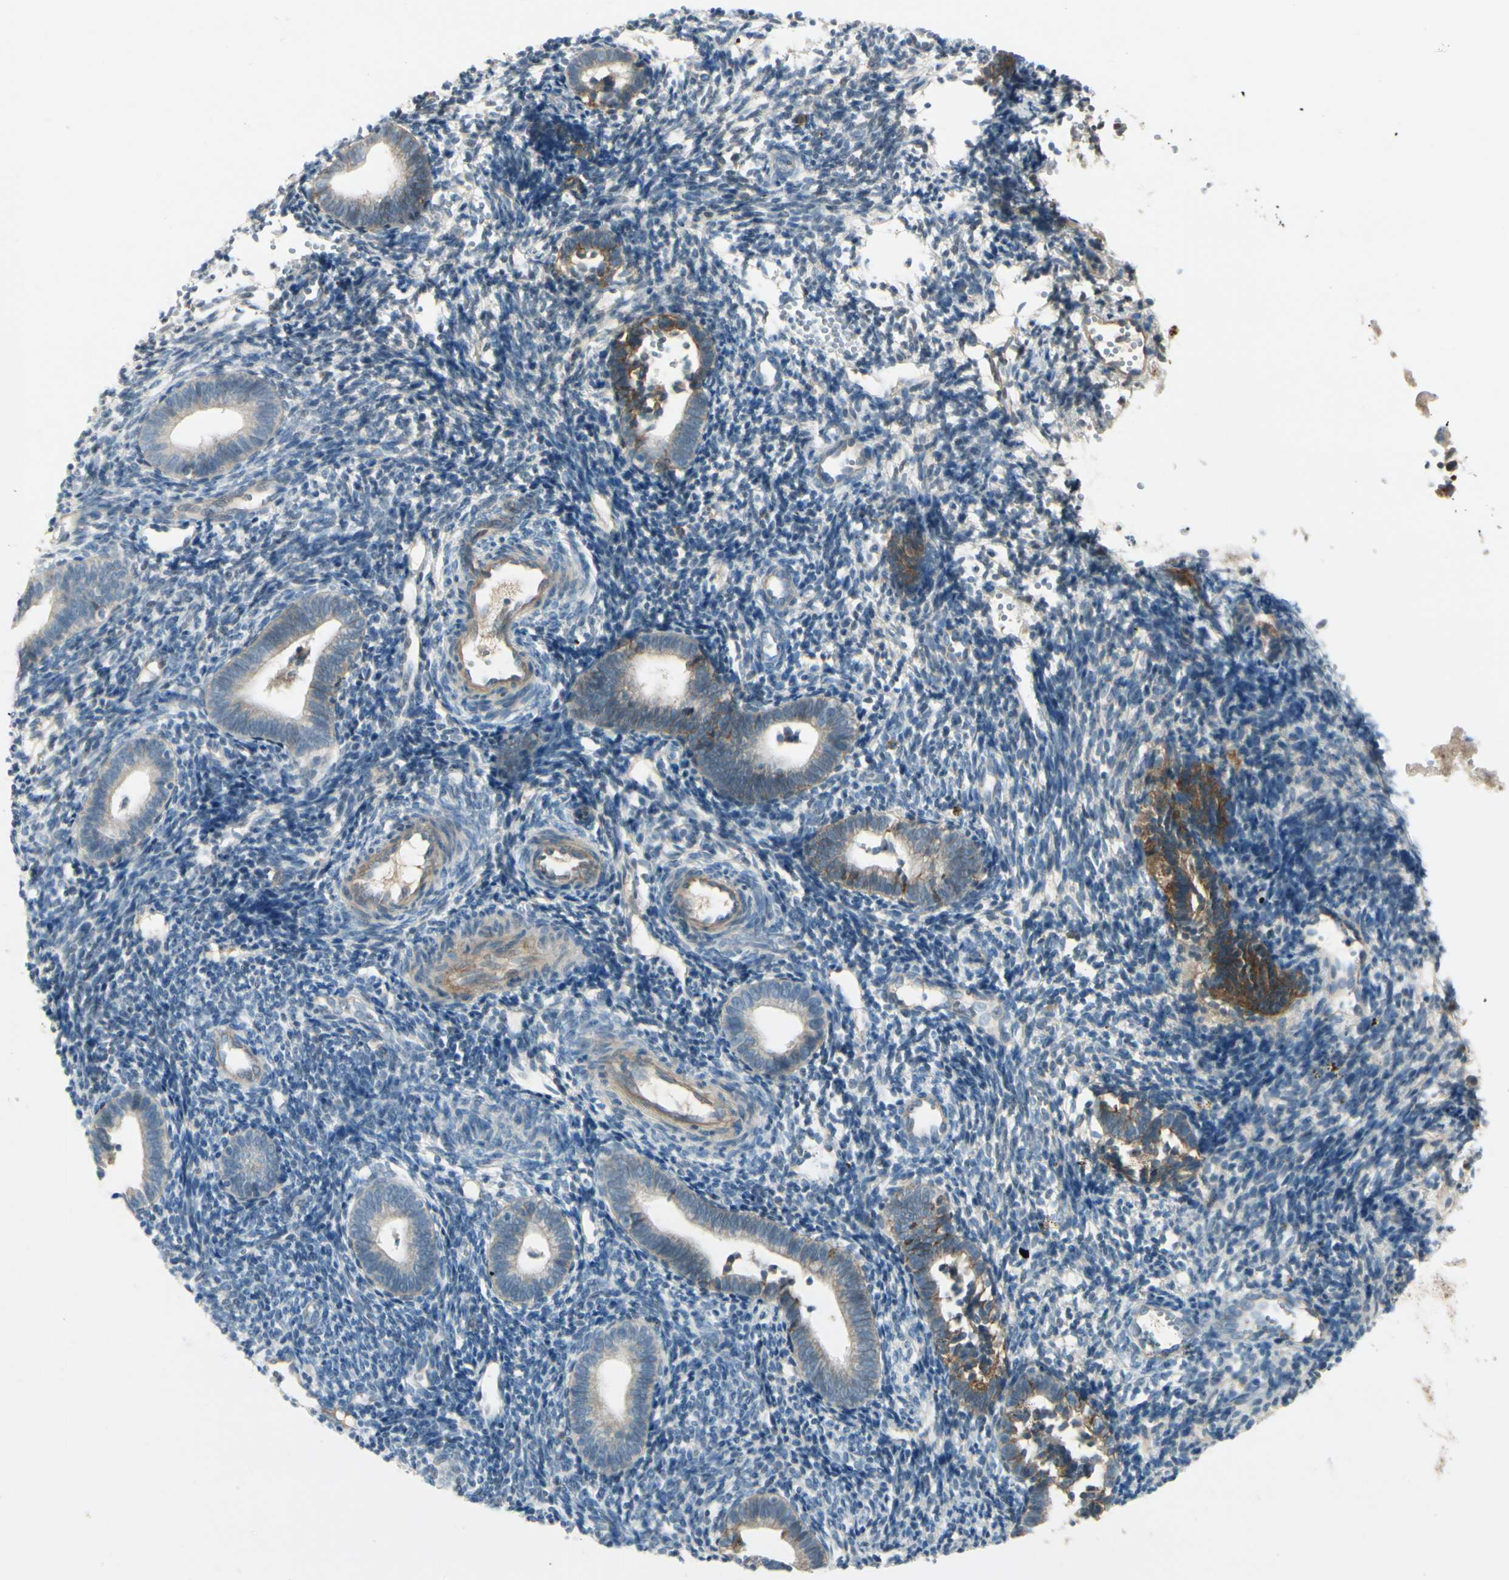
{"staining": {"intensity": "negative", "quantity": "none", "location": "none"}, "tissue": "endometrium", "cell_type": "Cells in endometrial stroma", "image_type": "normal", "snomed": [{"axis": "morphology", "description": "Normal tissue, NOS"}, {"axis": "topography", "description": "Uterus"}, {"axis": "topography", "description": "Endometrium"}], "caption": "An IHC image of normal endometrium is shown. There is no staining in cells in endometrial stroma of endometrium. The staining is performed using DAB brown chromogen with nuclei counter-stained in using hematoxylin.", "gene": "ITGA3", "patient": {"sex": "female", "age": 33}}